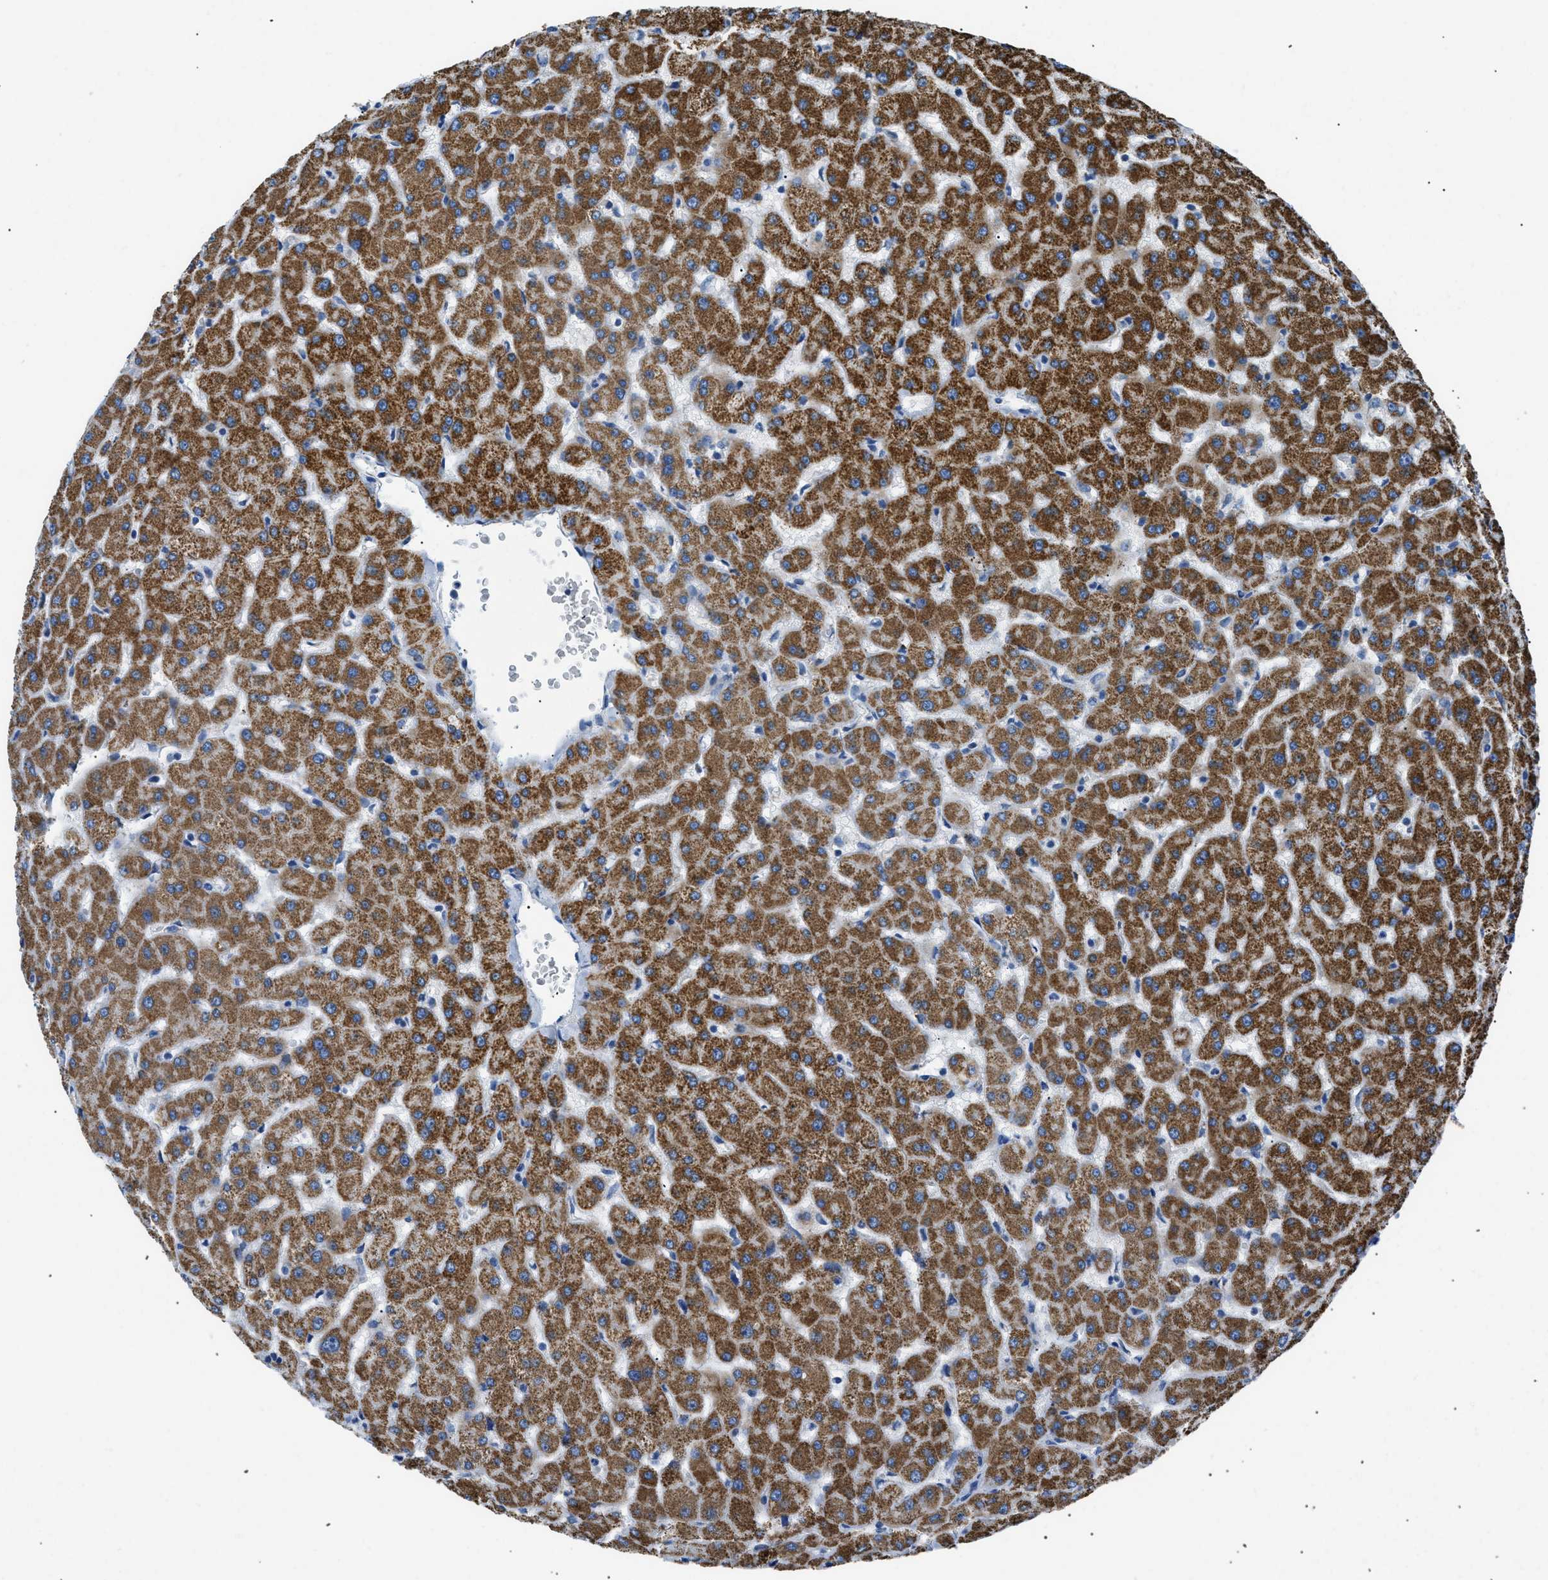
{"staining": {"intensity": "negative", "quantity": "none", "location": "none"}, "tissue": "liver", "cell_type": "Cholangiocytes", "image_type": "normal", "snomed": [{"axis": "morphology", "description": "Normal tissue, NOS"}, {"axis": "topography", "description": "Liver"}], "caption": "Immunohistochemistry histopathology image of unremarkable human liver stained for a protein (brown), which reveals no expression in cholangiocytes.", "gene": "ILDR1", "patient": {"sex": "female", "age": 63}}